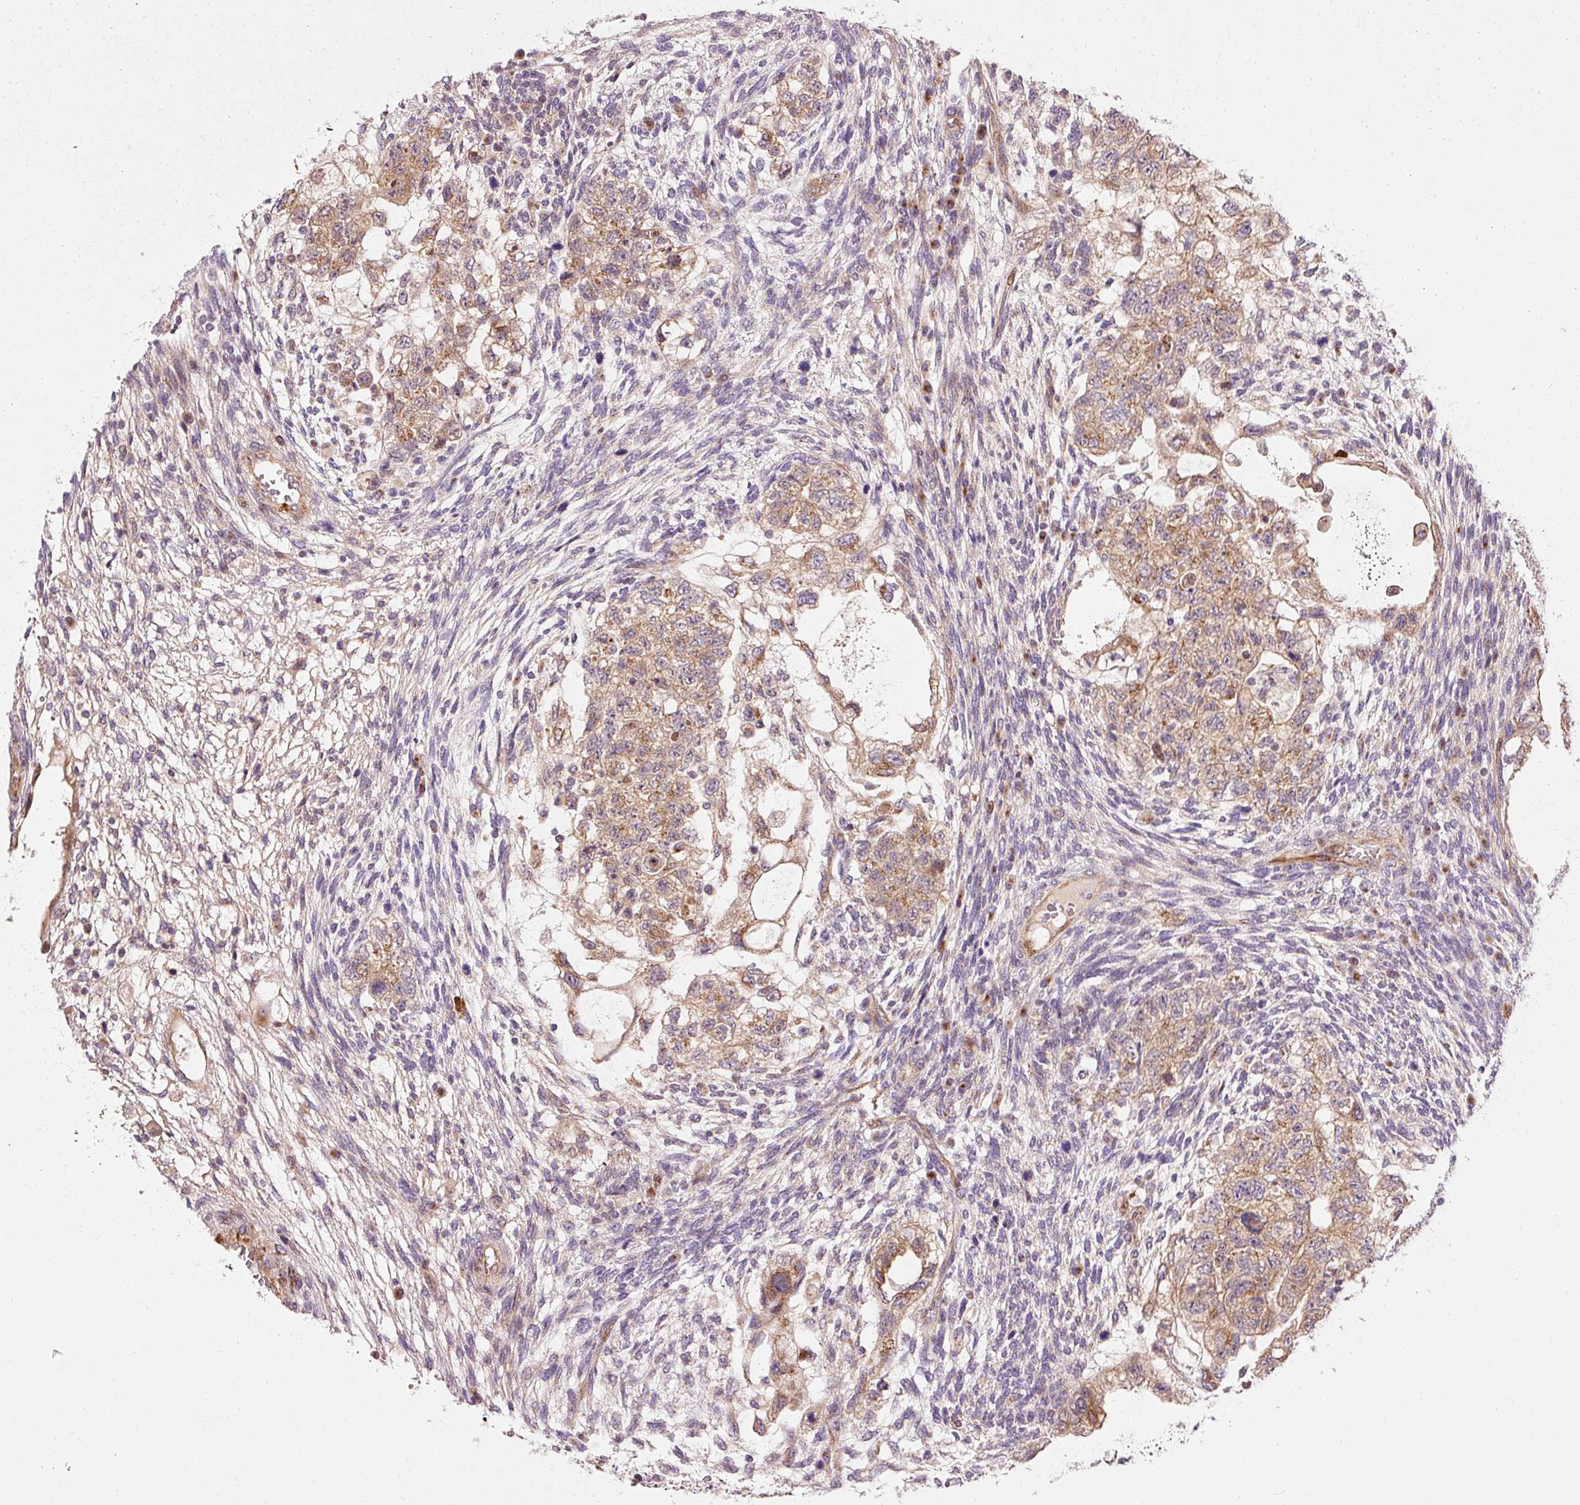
{"staining": {"intensity": "moderate", "quantity": "25%-75%", "location": "cytoplasmic/membranous"}, "tissue": "testis cancer", "cell_type": "Tumor cells", "image_type": "cancer", "snomed": [{"axis": "morphology", "description": "Normal tissue, NOS"}, {"axis": "morphology", "description": "Carcinoma, Embryonal, NOS"}, {"axis": "topography", "description": "Testis"}], "caption": "A brown stain highlights moderate cytoplasmic/membranous positivity of a protein in testis cancer tumor cells.", "gene": "PPP1R14B", "patient": {"sex": "male", "age": 36}}